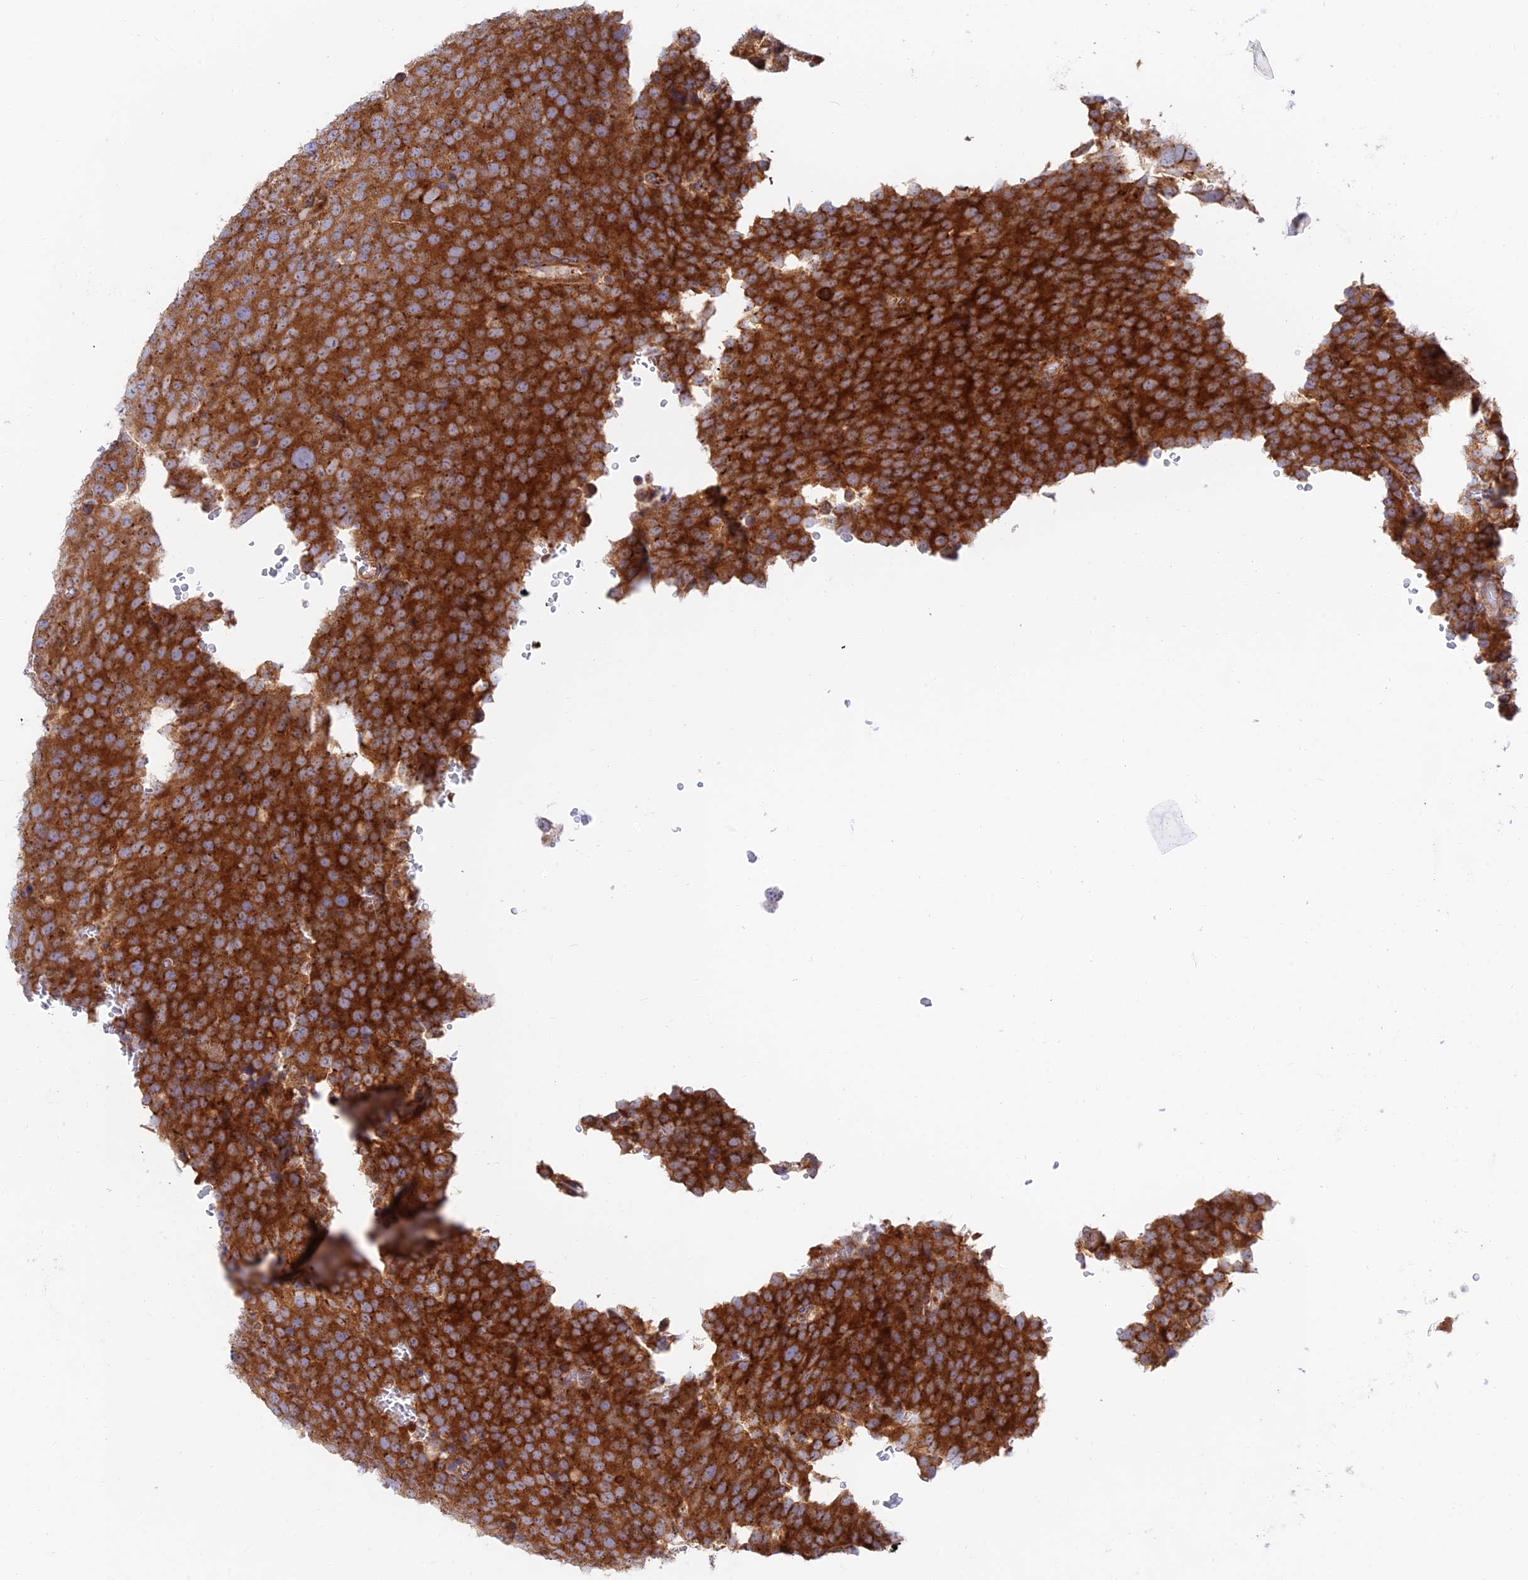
{"staining": {"intensity": "strong", "quantity": ">75%", "location": "cytoplasmic/membranous"}, "tissue": "testis cancer", "cell_type": "Tumor cells", "image_type": "cancer", "snomed": [{"axis": "morphology", "description": "Seminoma, NOS"}, {"axis": "topography", "description": "Testis"}], "caption": "Testis seminoma stained with DAB immunohistochemistry (IHC) demonstrates high levels of strong cytoplasmic/membranous staining in about >75% of tumor cells.", "gene": "GOLGA3", "patient": {"sex": "male", "age": 71}}